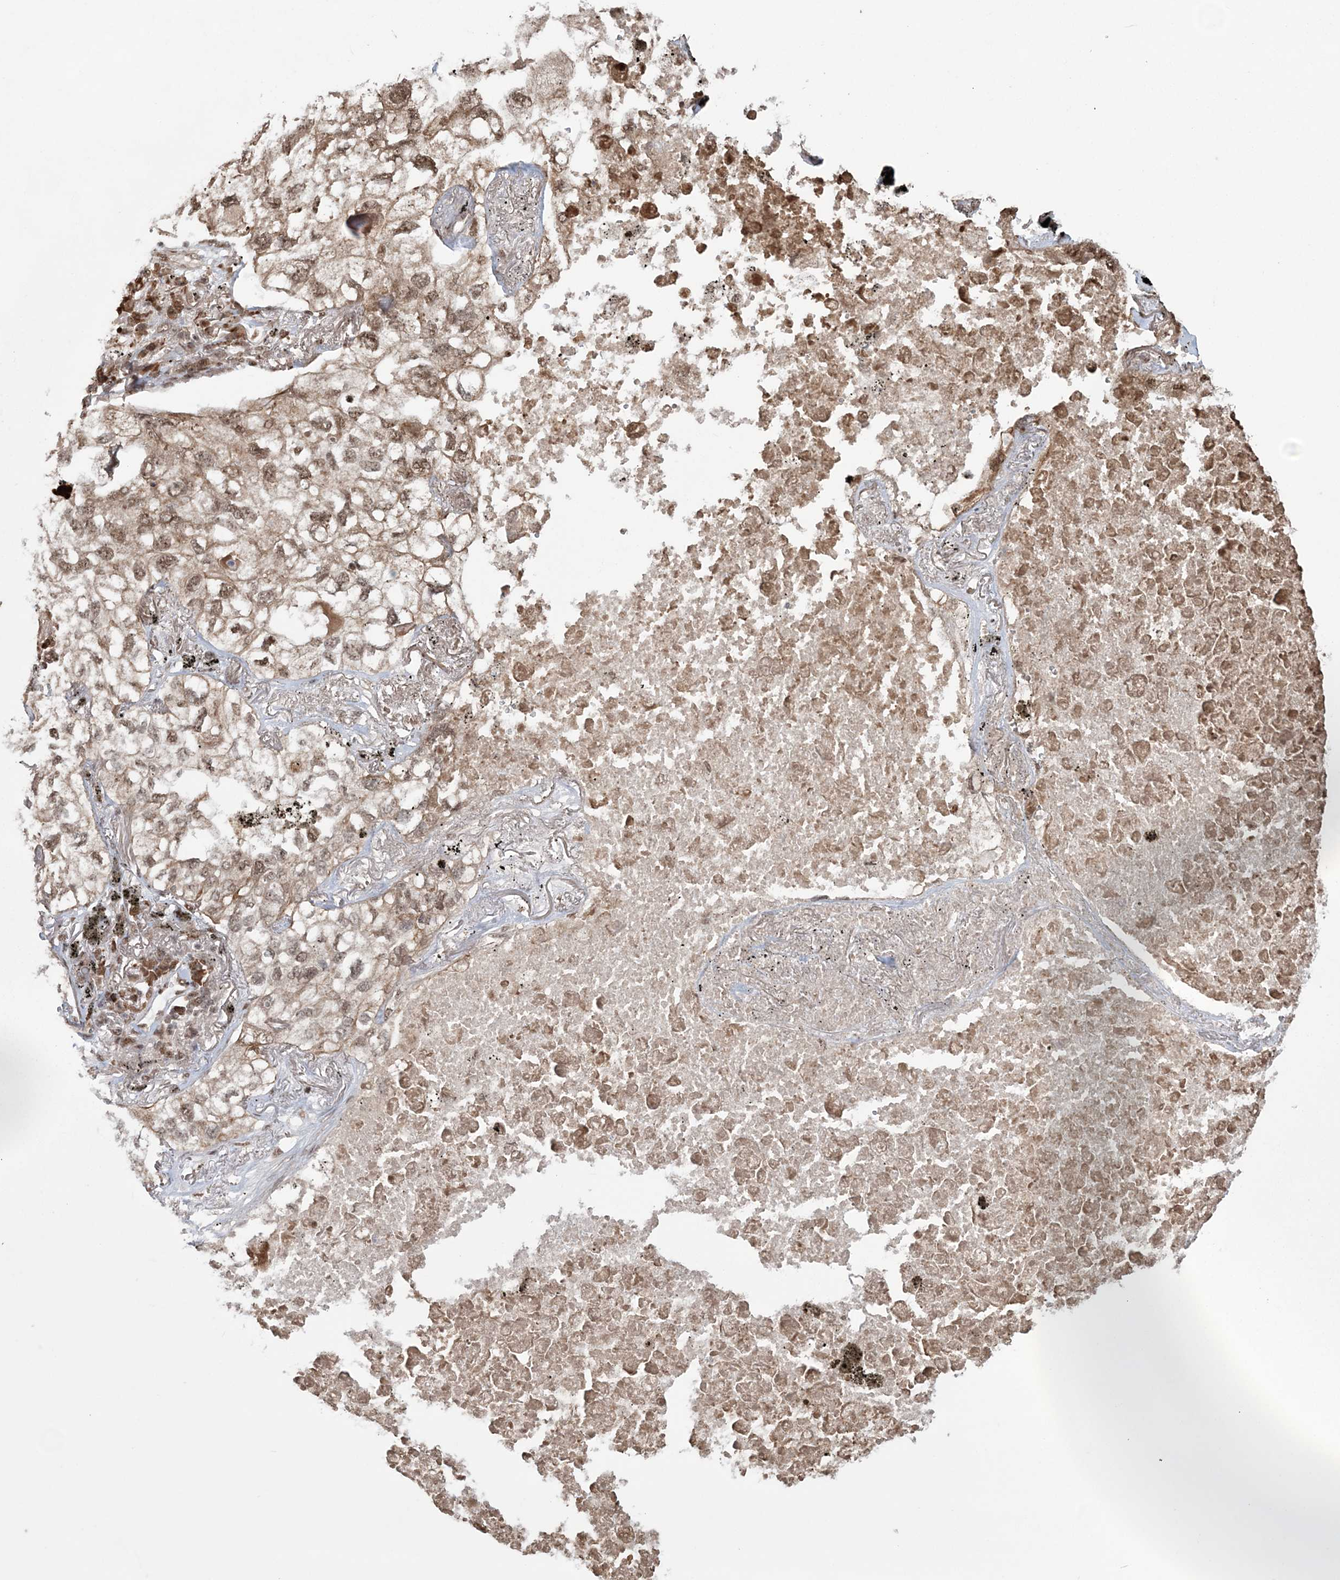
{"staining": {"intensity": "moderate", "quantity": ">75%", "location": "cytoplasmic/membranous,nuclear"}, "tissue": "lung cancer", "cell_type": "Tumor cells", "image_type": "cancer", "snomed": [{"axis": "morphology", "description": "Adenocarcinoma, NOS"}, {"axis": "topography", "description": "Lung"}], "caption": "A photomicrograph of human lung adenocarcinoma stained for a protein displays moderate cytoplasmic/membranous and nuclear brown staining in tumor cells. (brown staining indicates protein expression, while blue staining denotes nuclei).", "gene": "EPB41L4A", "patient": {"sex": "male", "age": 65}}